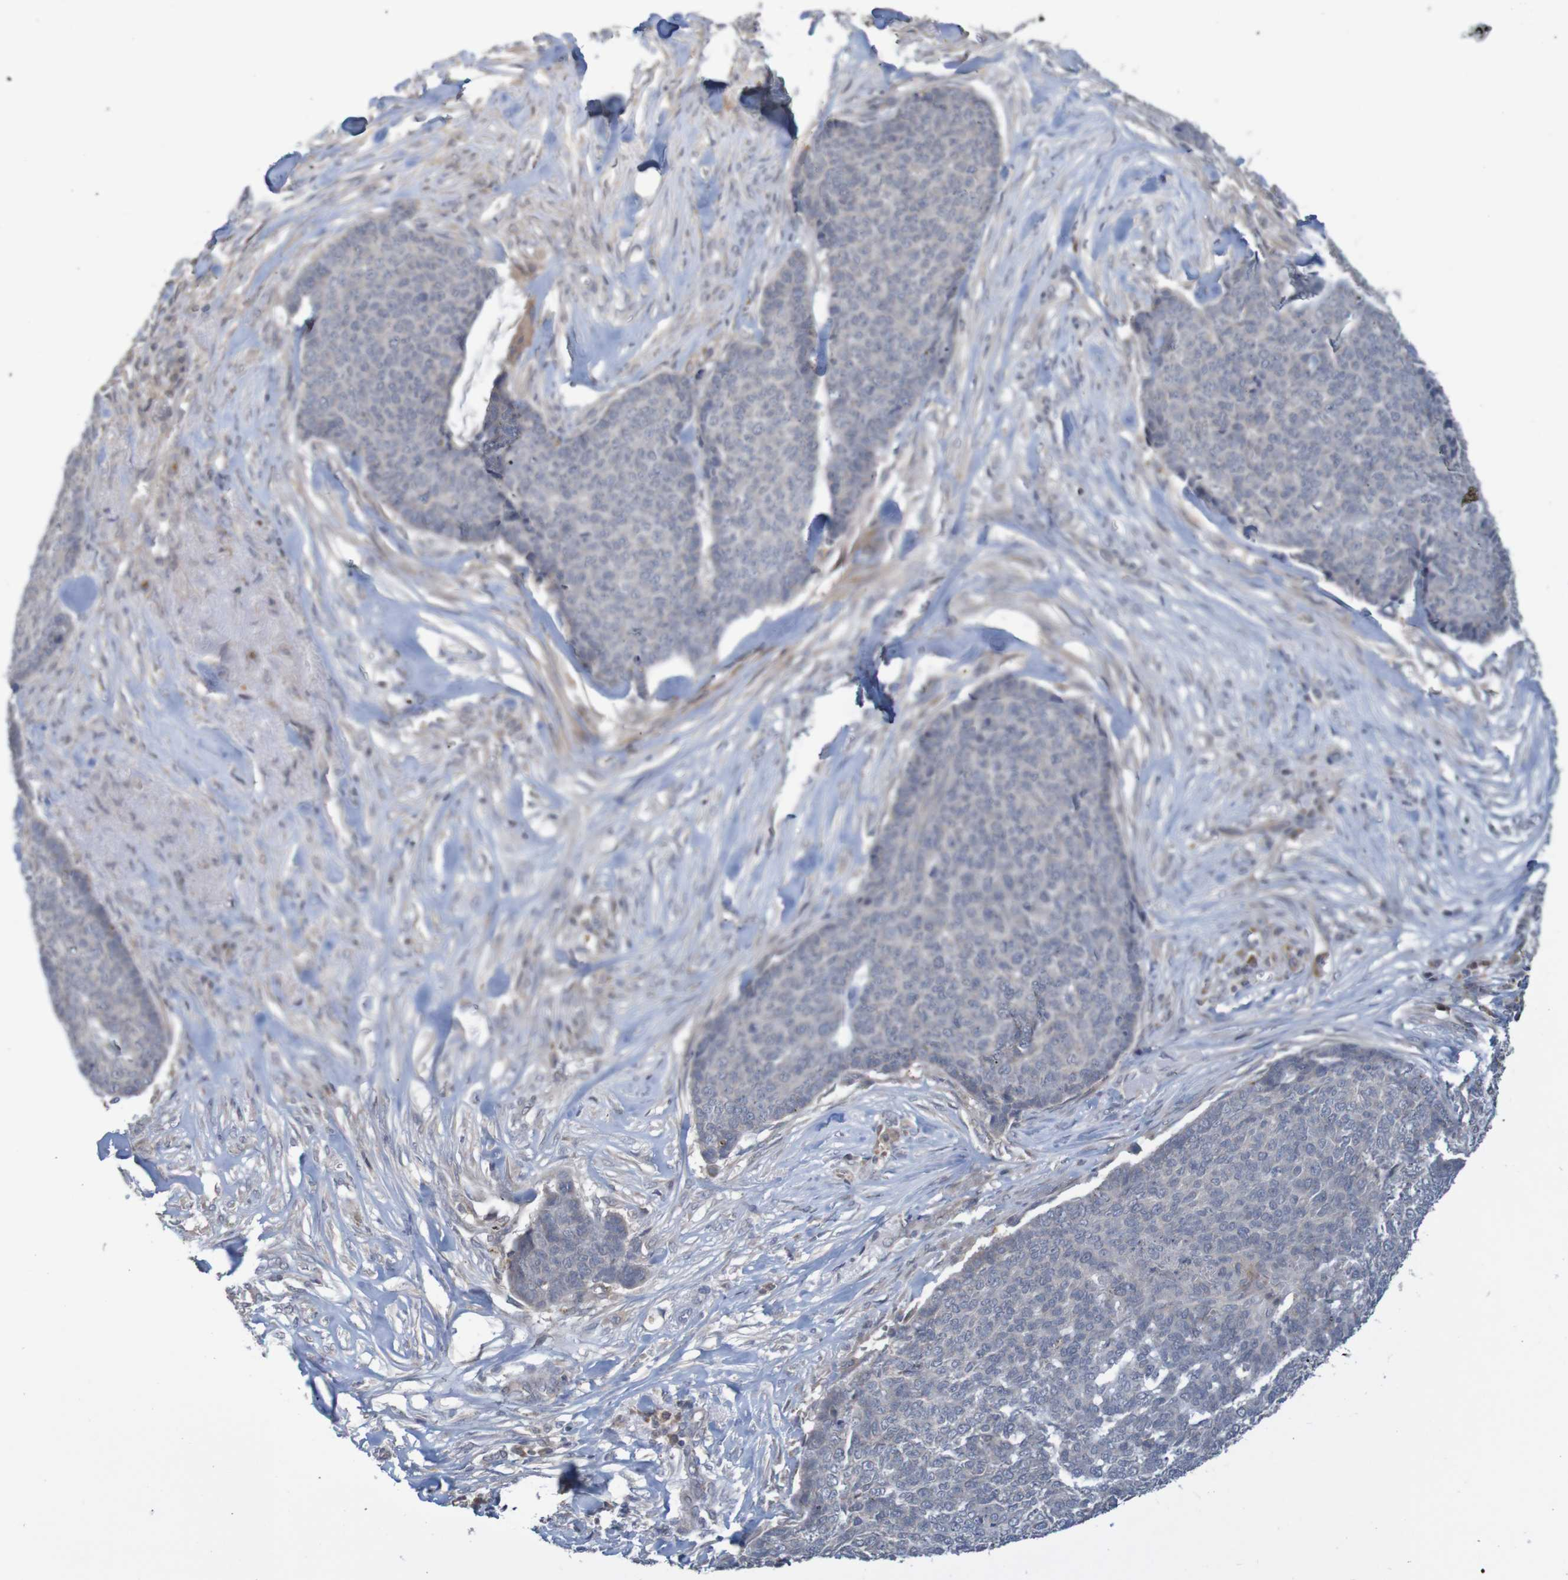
{"staining": {"intensity": "negative", "quantity": "none", "location": "none"}, "tissue": "skin cancer", "cell_type": "Tumor cells", "image_type": "cancer", "snomed": [{"axis": "morphology", "description": "Basal cell carcinoma"}, {"axis": "topography", "description": "Skin"}], "caption": "IHC histopathology image of neoplastic tissue: human skin cancer (basal cell carcinoma) stained with DAB reveals no significant protein staining in tumor cells.", "gene": "ANKK1", "patient": {"sex": "male", "age": 84}}